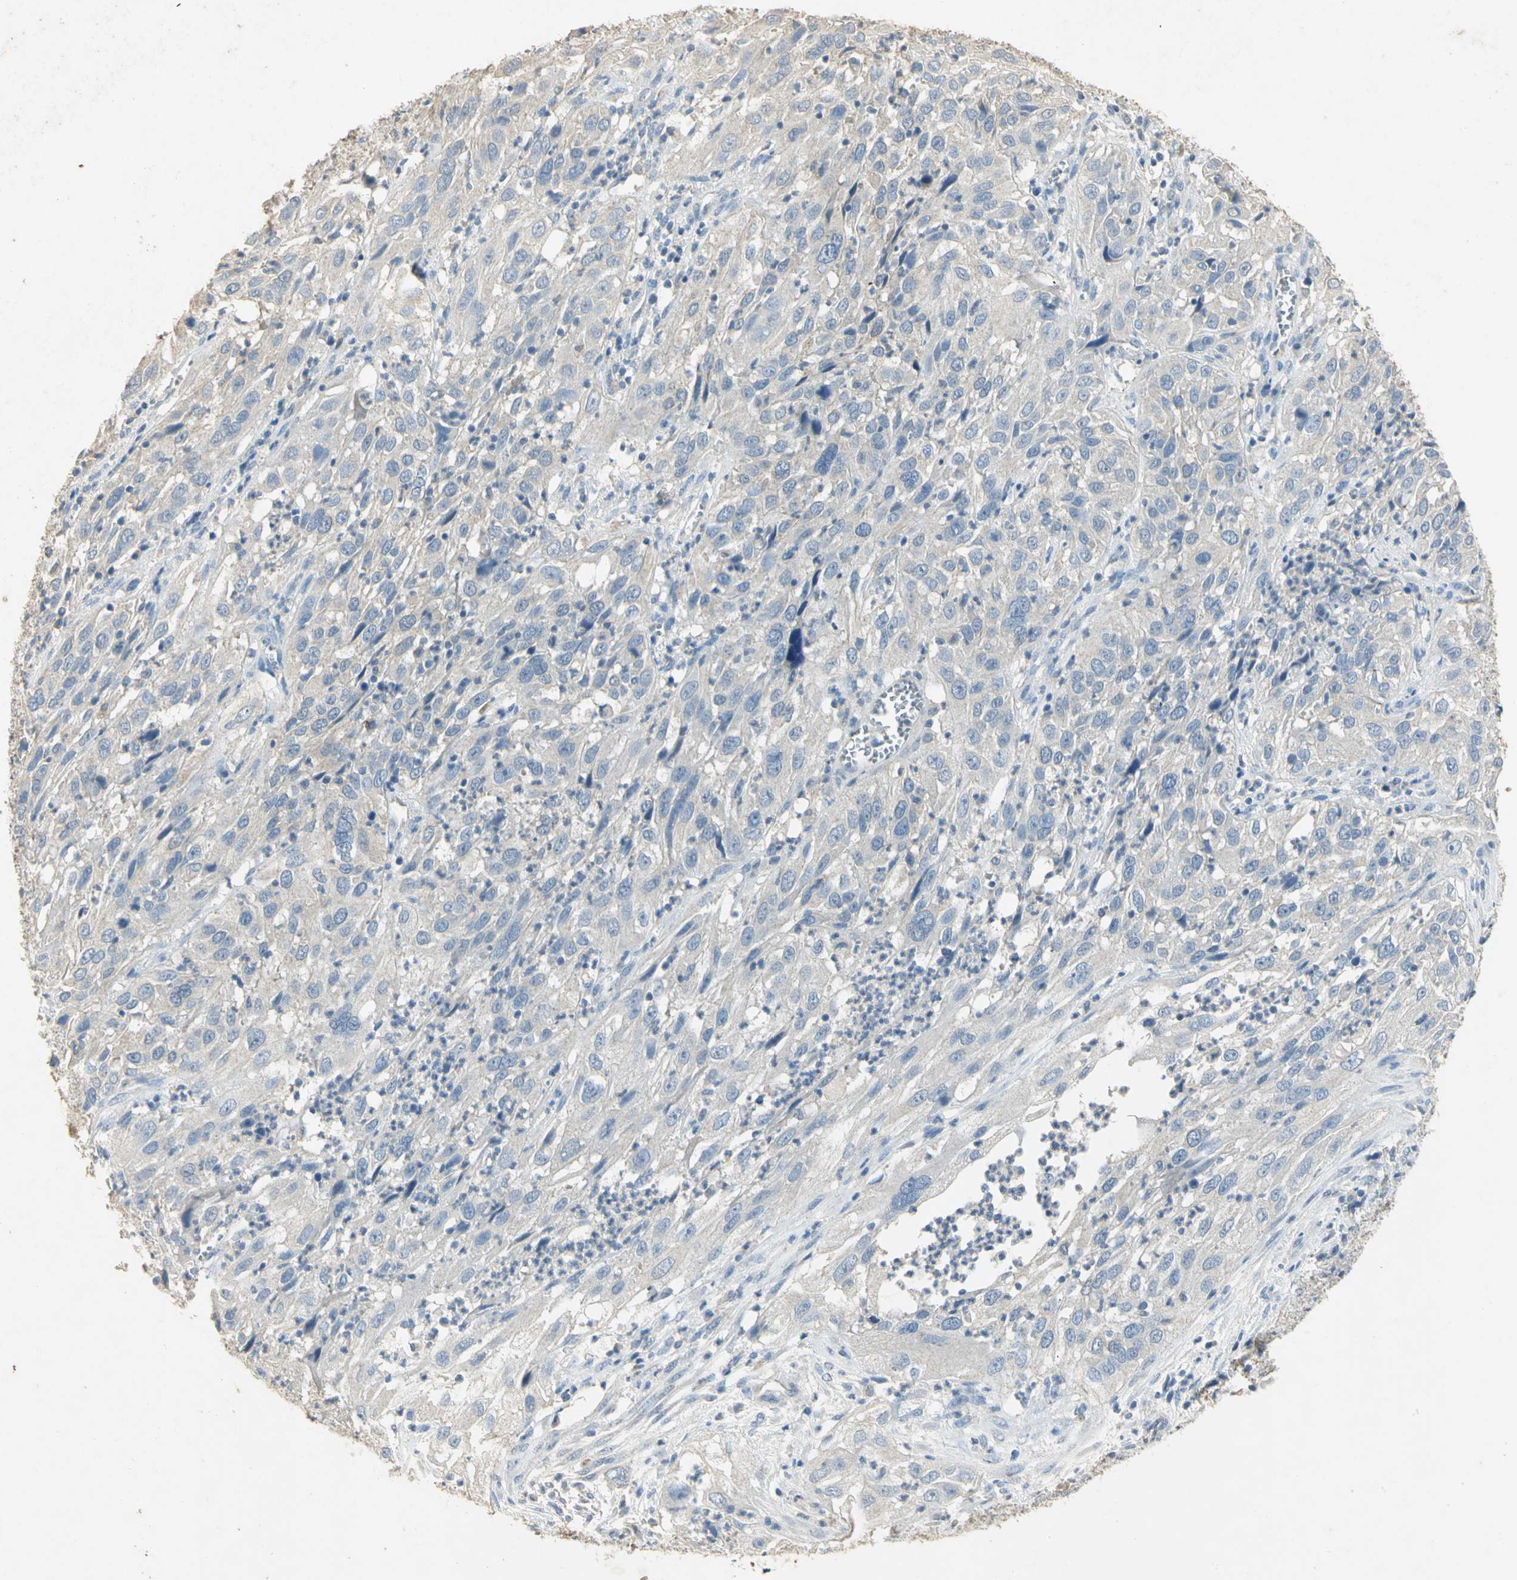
{"staining": {"intensity": "negative", "quantity": "none", "location": "none"}, "tissue": "cervical cancer", "cell_type": "Tumor cells", "image_type": "cancer", "snomed": [{"axis": "morphology", "description": "Squamous cell carcinoma, NOS"}, {"axis": "topography", "description": "Cervix"}], "caption": "Immunohistochemistry micrograph of neoplastic tissue: human squamous cell carcinoma (cervical) stained with DAB reveals no significant protein staining in tumor cells.", "gene": "ASB9", "patient": {"sex": "female", "age": 32}}